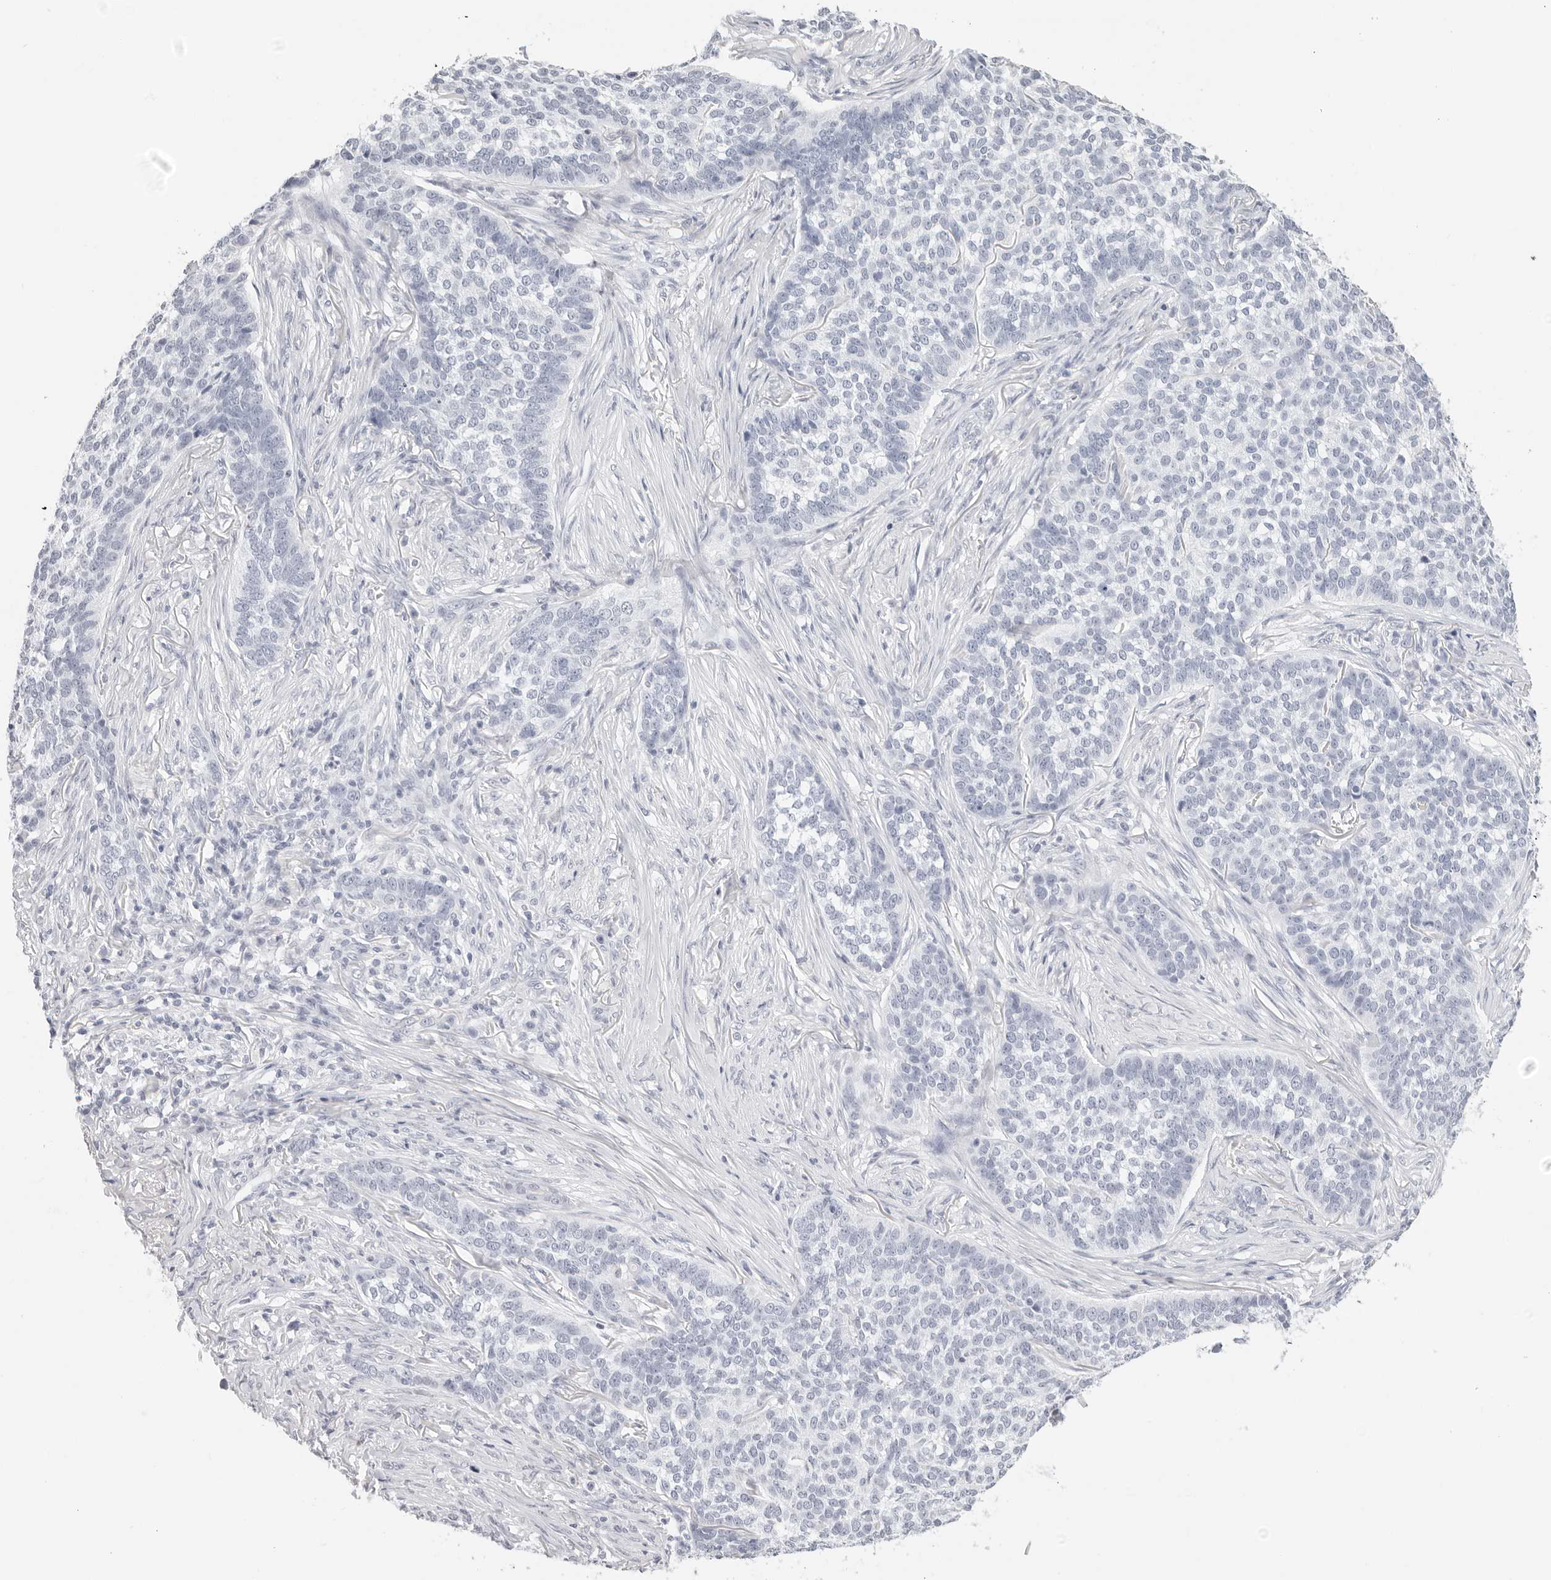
{"staining": {"intensity": "negative", "quantity": "none", "location": "none"}, "tissue": "skin cancer", "cell_type": "Tumor cells", "image_type": "cancer", "snomed": [{"axis": "morphology", "description": "Basal cell carcinoma"}, {"axis": "topography", "description": "Skin"}], "caption": "High power microscopy histopathology image of an immunohistochemistry image of skin cancer (basal cell carcinoma), revealing no significant staining in tumor cells. Brightfield microscopy of immunohistochemistry (IHC) stained with DAB (3,3'-diaminobenzidine) (brown) and hematoxylin (blue), captured at high magnification.", "gene": "AGMAT", "patient": {"sex": "male", "age": 85}}